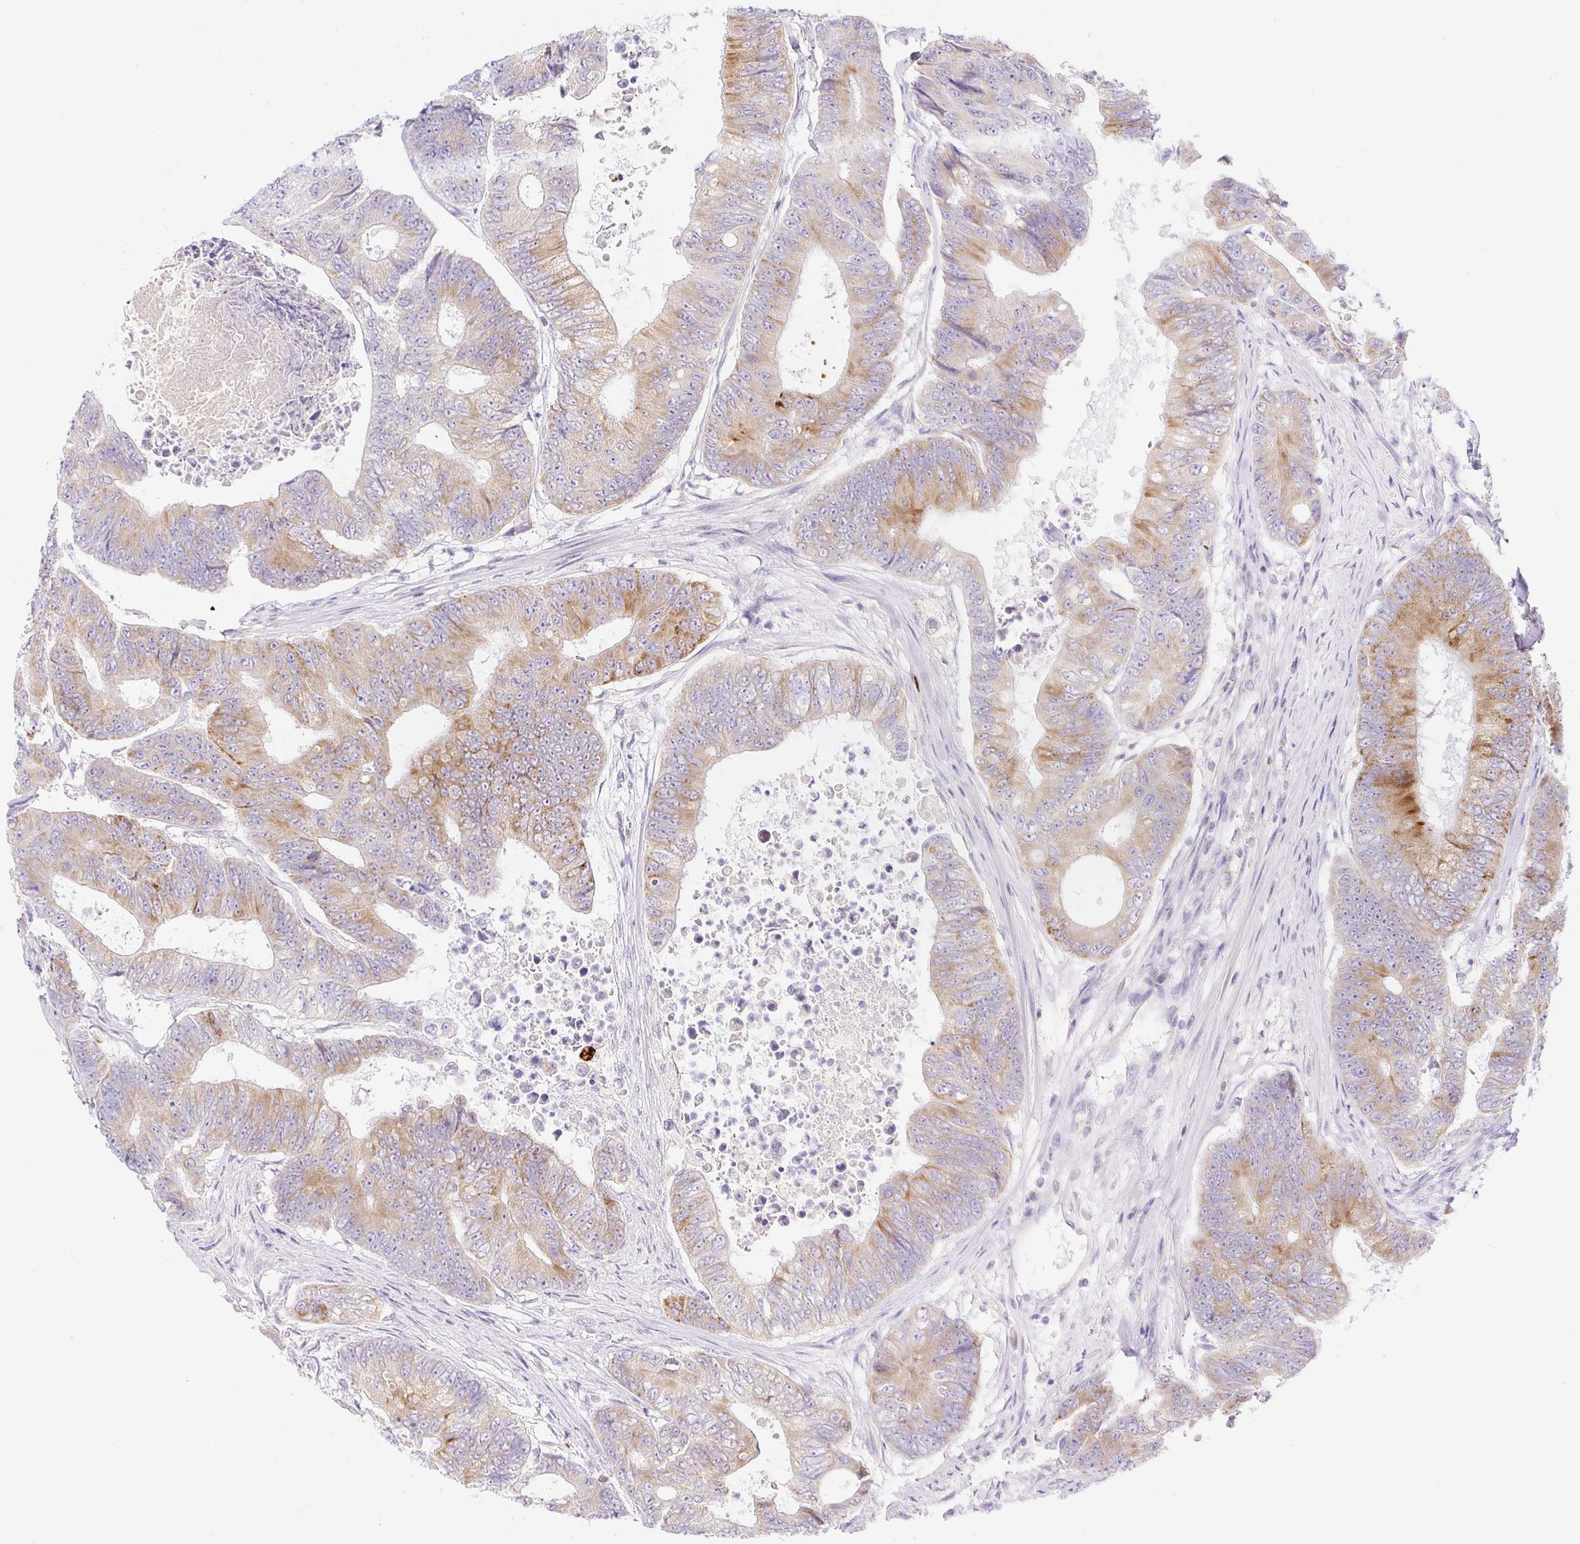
{"staining": {"intensity": "moderate", "quantity": ">75%", "location": "cytoplasmic/membranous"}, "tissue": "colorectal cancer", "cell_type": "Tumor cells", "image_type": "cancer", "snomed": [{"axis": "morphology", "description": "Adenocarcinoma, NOS"}, {"axis": "topography", "description": "Colon"}], "caption": "Tumor cells show medium levels of moderate cytoplasmic/membranous positivity in about >75% of cells in colorectal cancer (adenocarcinoma). Immunohistochemistry (ihc) stains the protein of interest in brown and the nuclei are stained blue.", "gene": "FOCAD", "patient": {"sex": "female", "age": 48}}